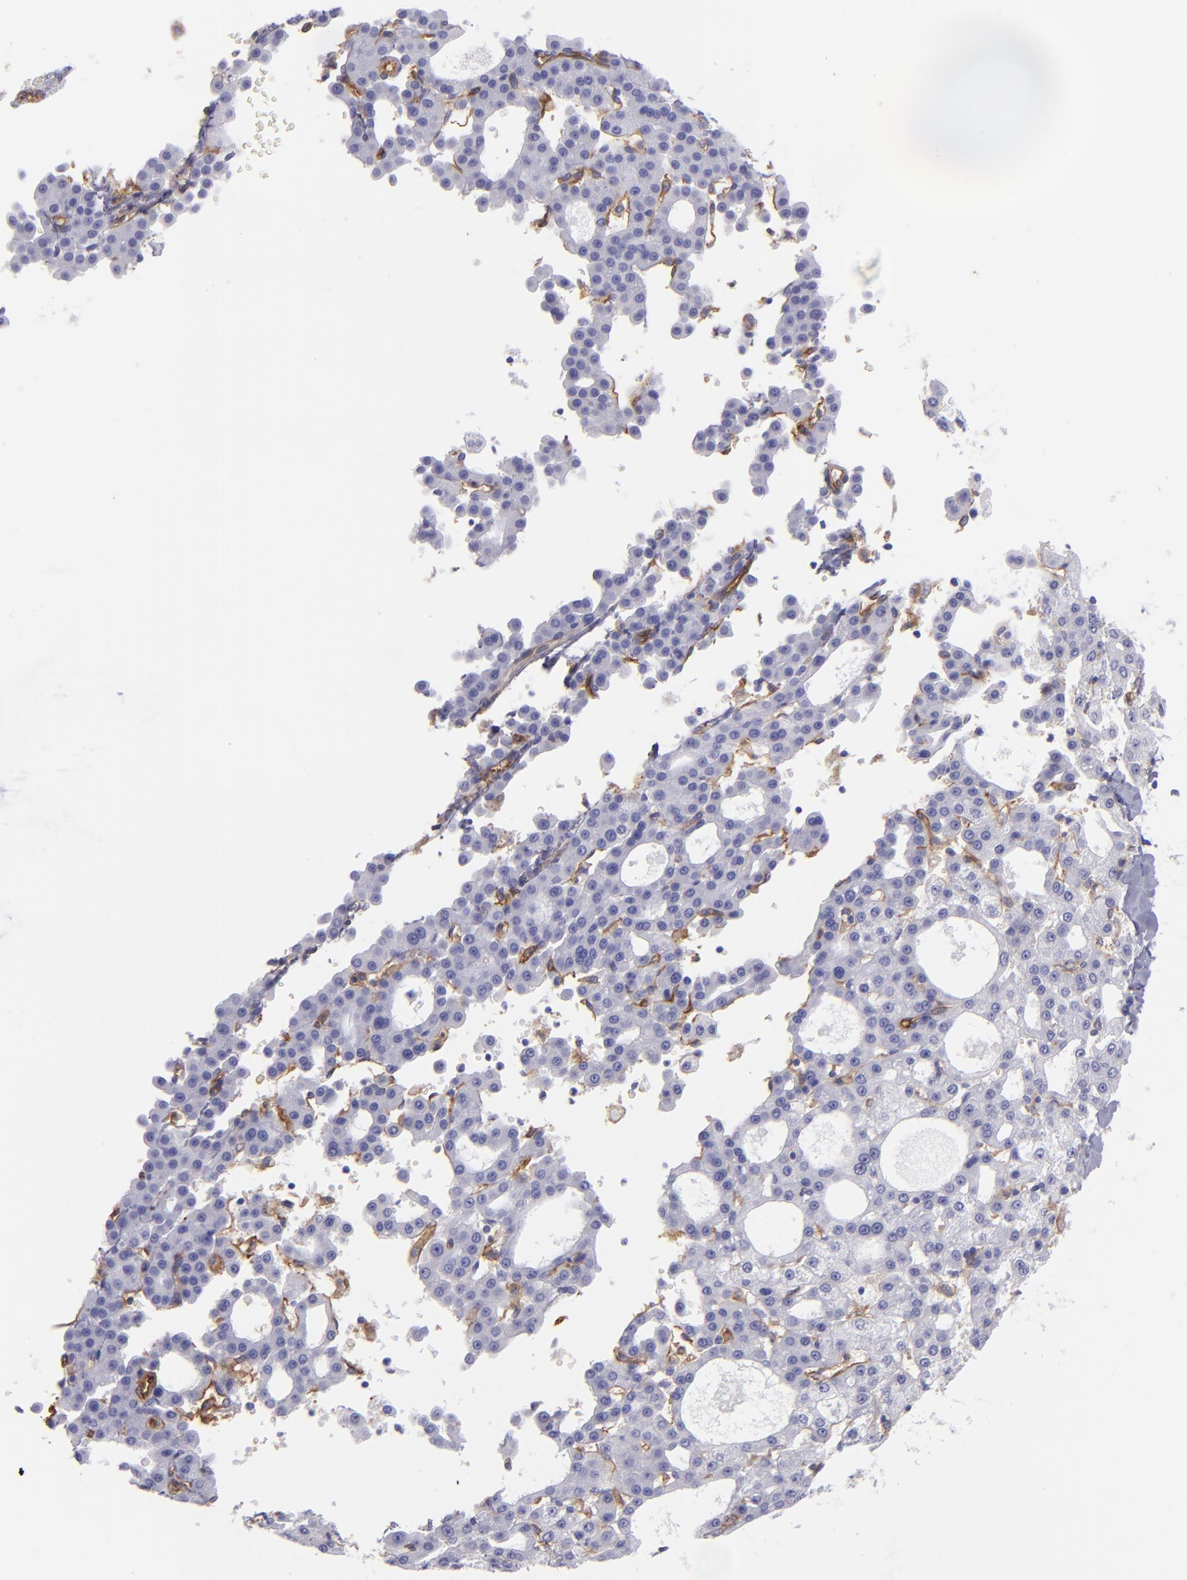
{"staining": {"intensity": "negative", "quantity": "none", "location": "none"}, "tissue": "liver cancer", "cell_type": "Tumor cells", "image_type": "cancer", "snomed": [{"axis": "morphology", "description": "Carcinoma, Hepatocellular, NOS"}, {"axis": "topography", "description": "Liver"}], "caption": "Liver cancer was stained to show a protein in brown. There is no significant staining in tumor cells. Brightfield microscopy of IHC stained with DAB (3,3'-diaminobenzidine) (brown) and hematoxylin (blue), captured at high magnification.", "gene": "ENTPD1", "patient": {"sex": "male", "age": 47}}